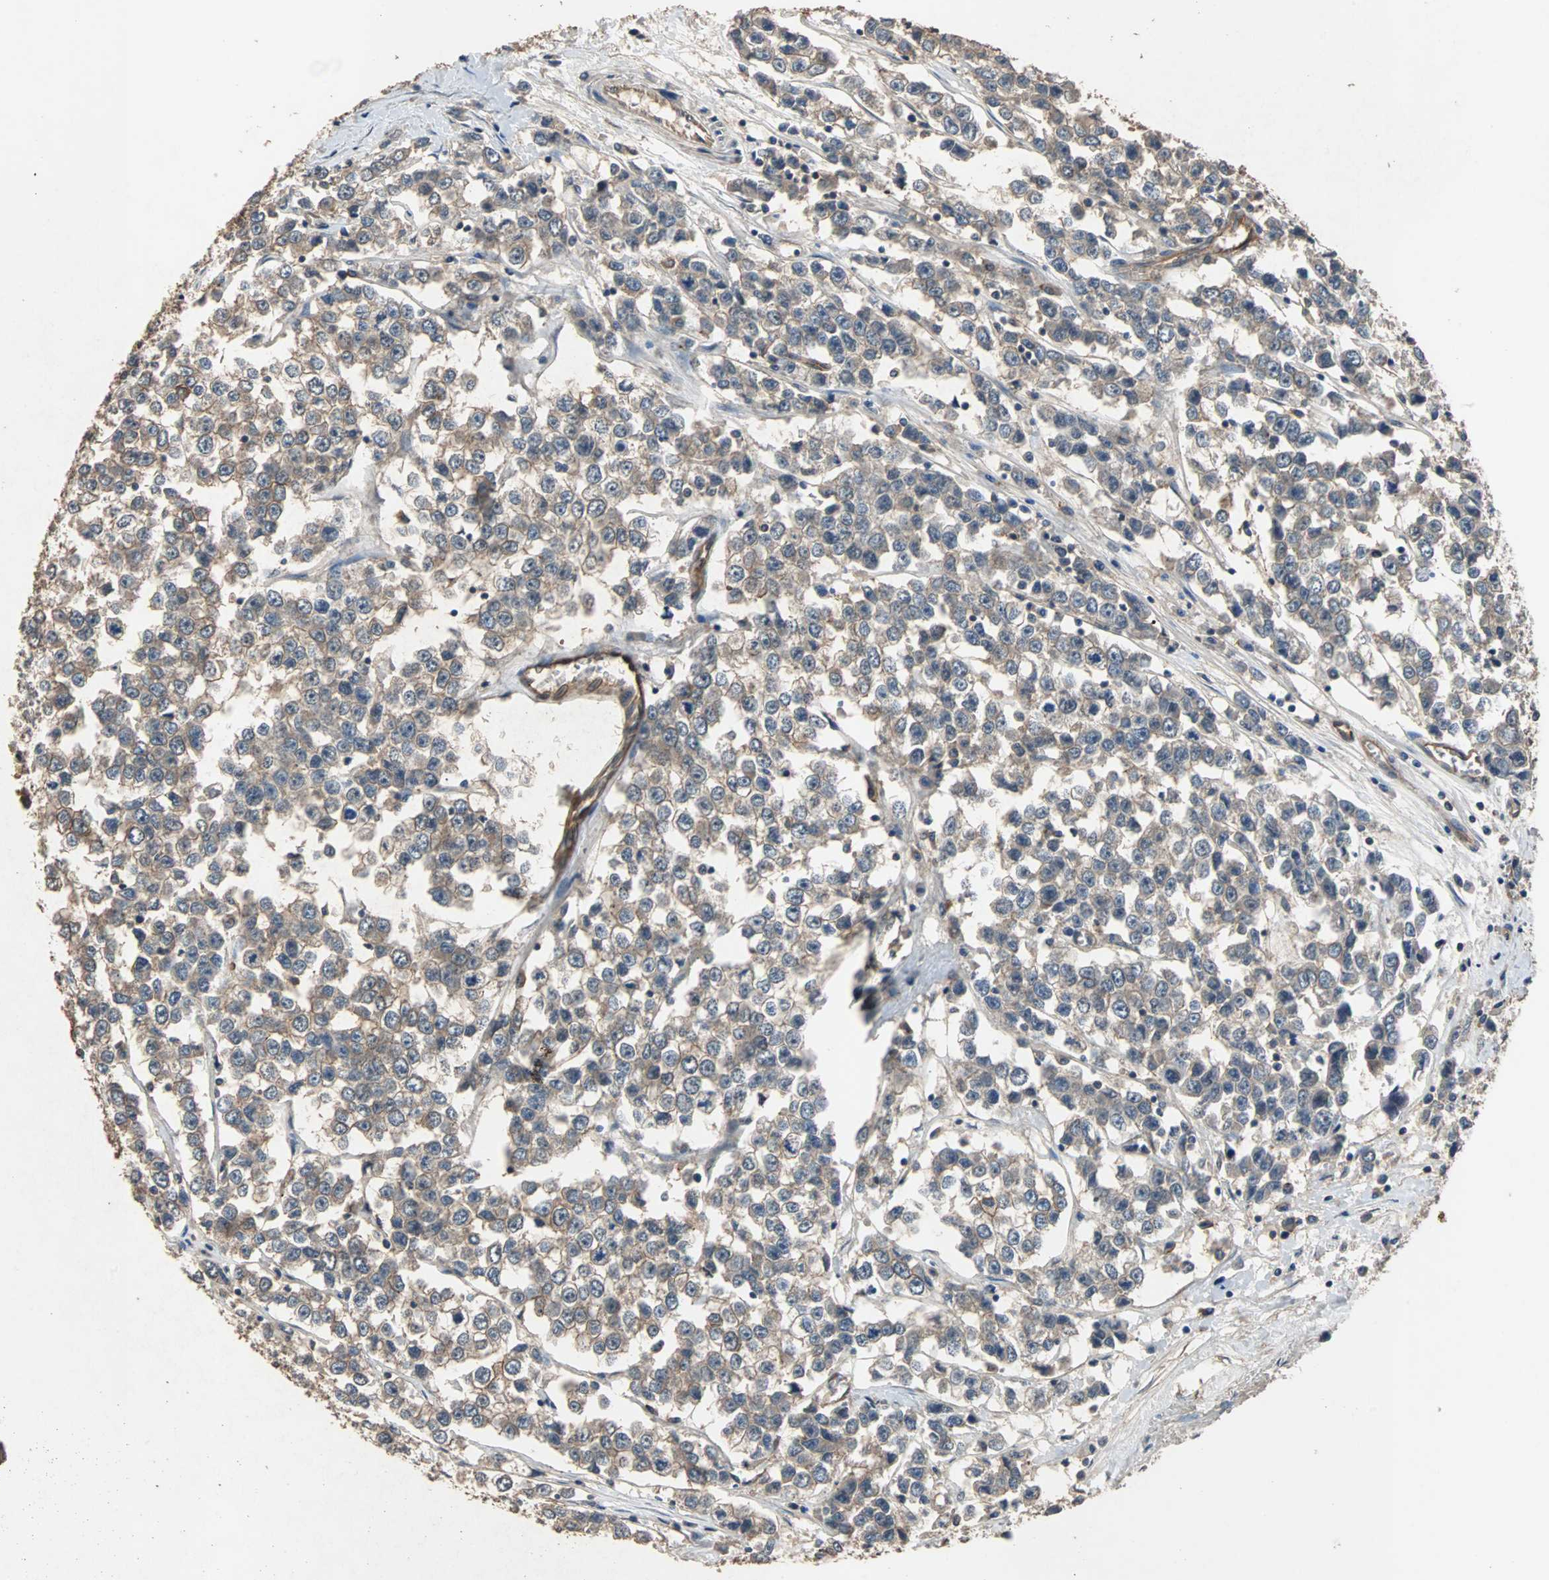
{"staining": {"intensity": "weak", "quantity": ">75%", "location": "cytoplasmic/membranous"}, "tissue": "testis cancer", "cell_type": "Tumor cells", "image_type": "cancer", "snomed": [{"axis": "morphology", "description": "Seminoma, NOS"}, {"axis": "morphology", "description": "Carcinoma, Embryonal, NOS"}, {"axis": "topography", "description": "Testis"}], "caption": "Tumor cells show low levels of weak cytoplasmic/membranous expression in approximately >75% of cells in testis cancer.", "gene": "NDRG1", "patient": {"sex": "male", "age": 52}}